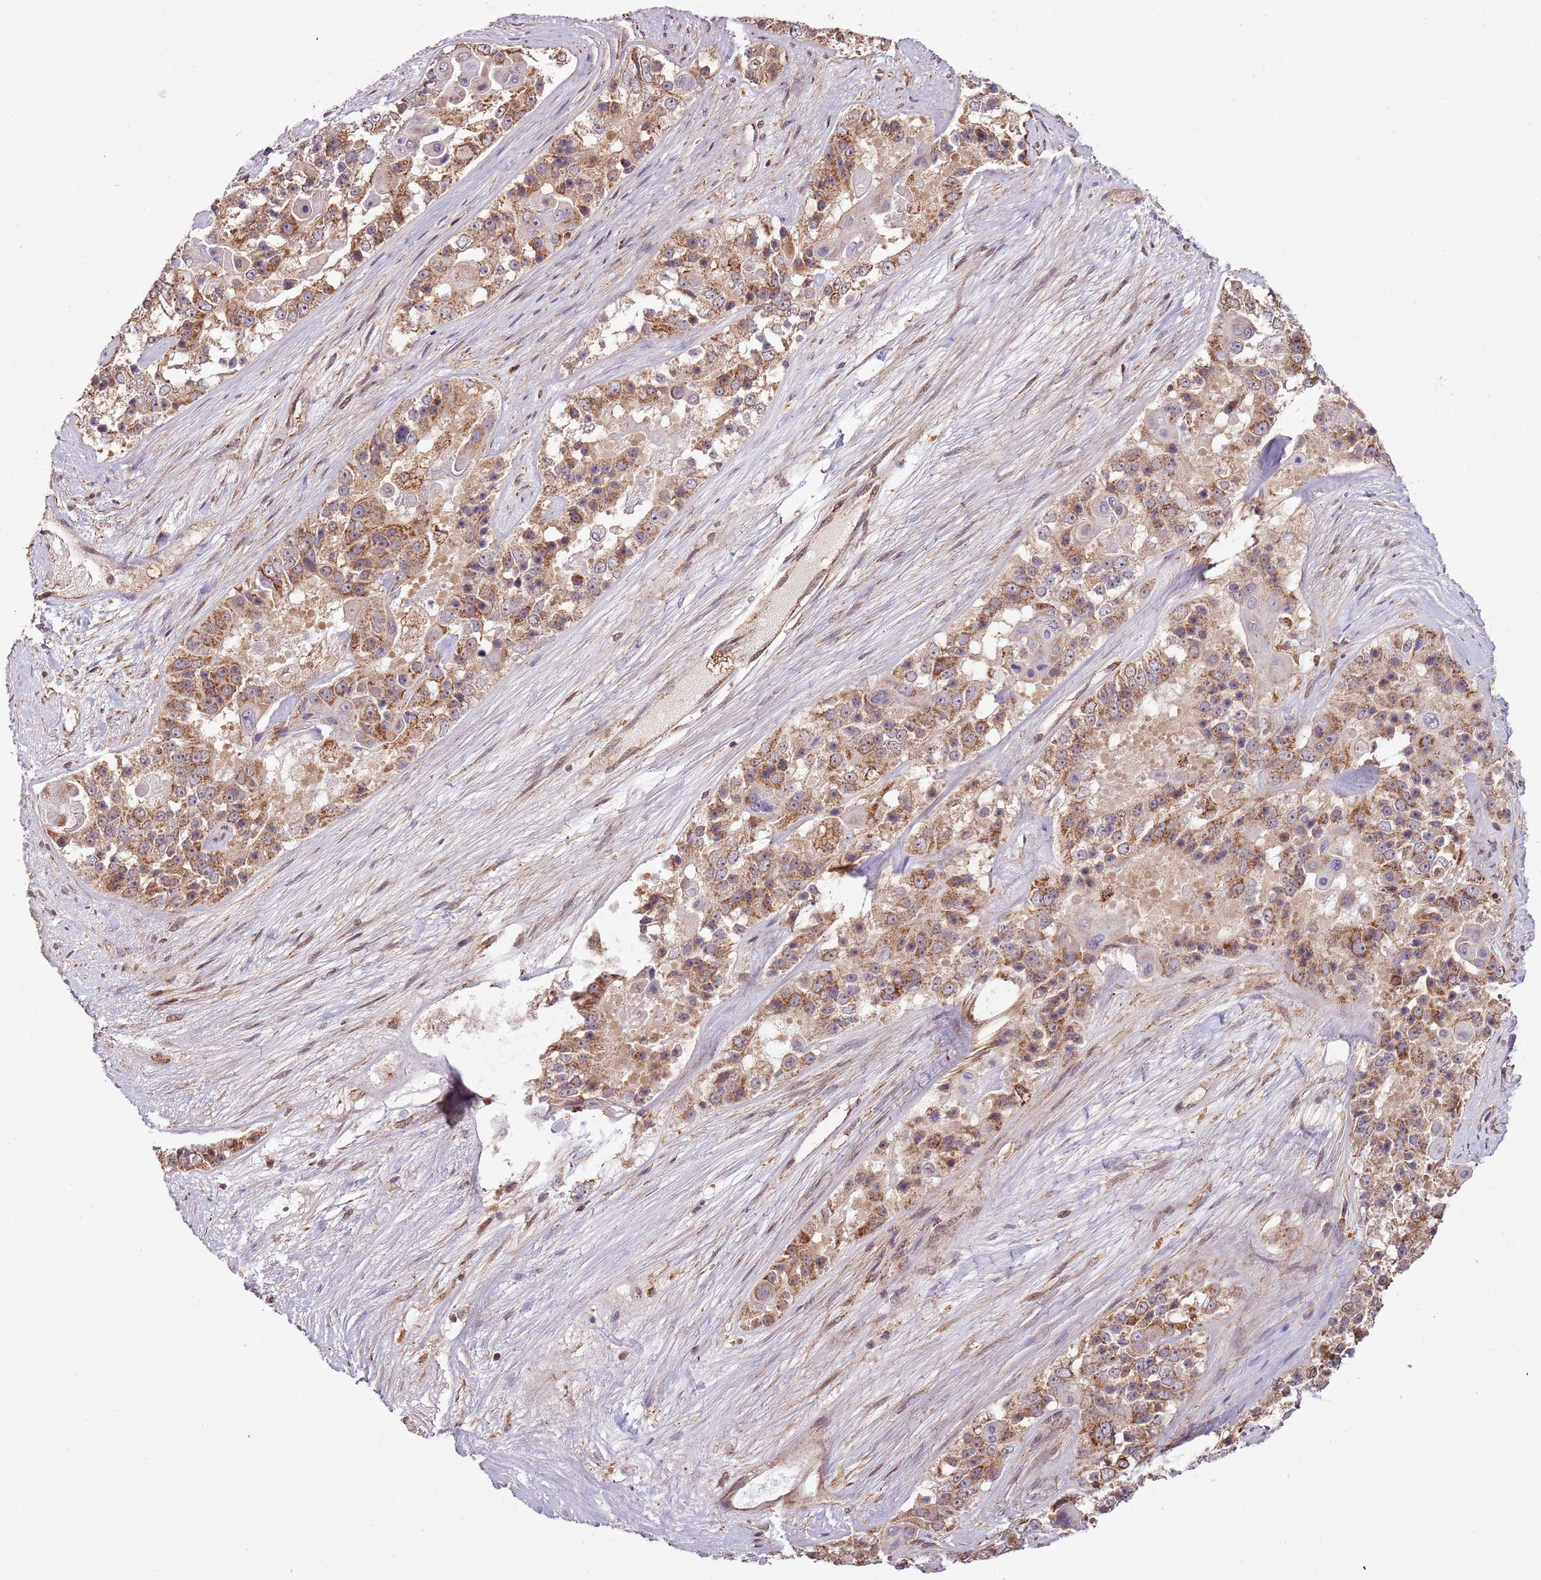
{"staining": {"intensity": "moderate", "quantity": ">75%", "location": "cytoplasmic/membranous"}, "tissue": "ovarian cancer", "cell_type": "Tumor cells", "image_type": "cancer", "snomed": [{"axis": "morphology", "description": "Carcinoma, endometroid"}, {"axis": "topography", "description": "Ovary"}], "caption": "A high-resolution histopathology image shows immunohistochemistry staining of endometroid carcinoma (ovarian), which reveals moderate cytoplasmic/membranous expression in approximately >75% of tumor cells.", "gene": "IL17RD", "patient": {"sex": "female", "age": 51}}